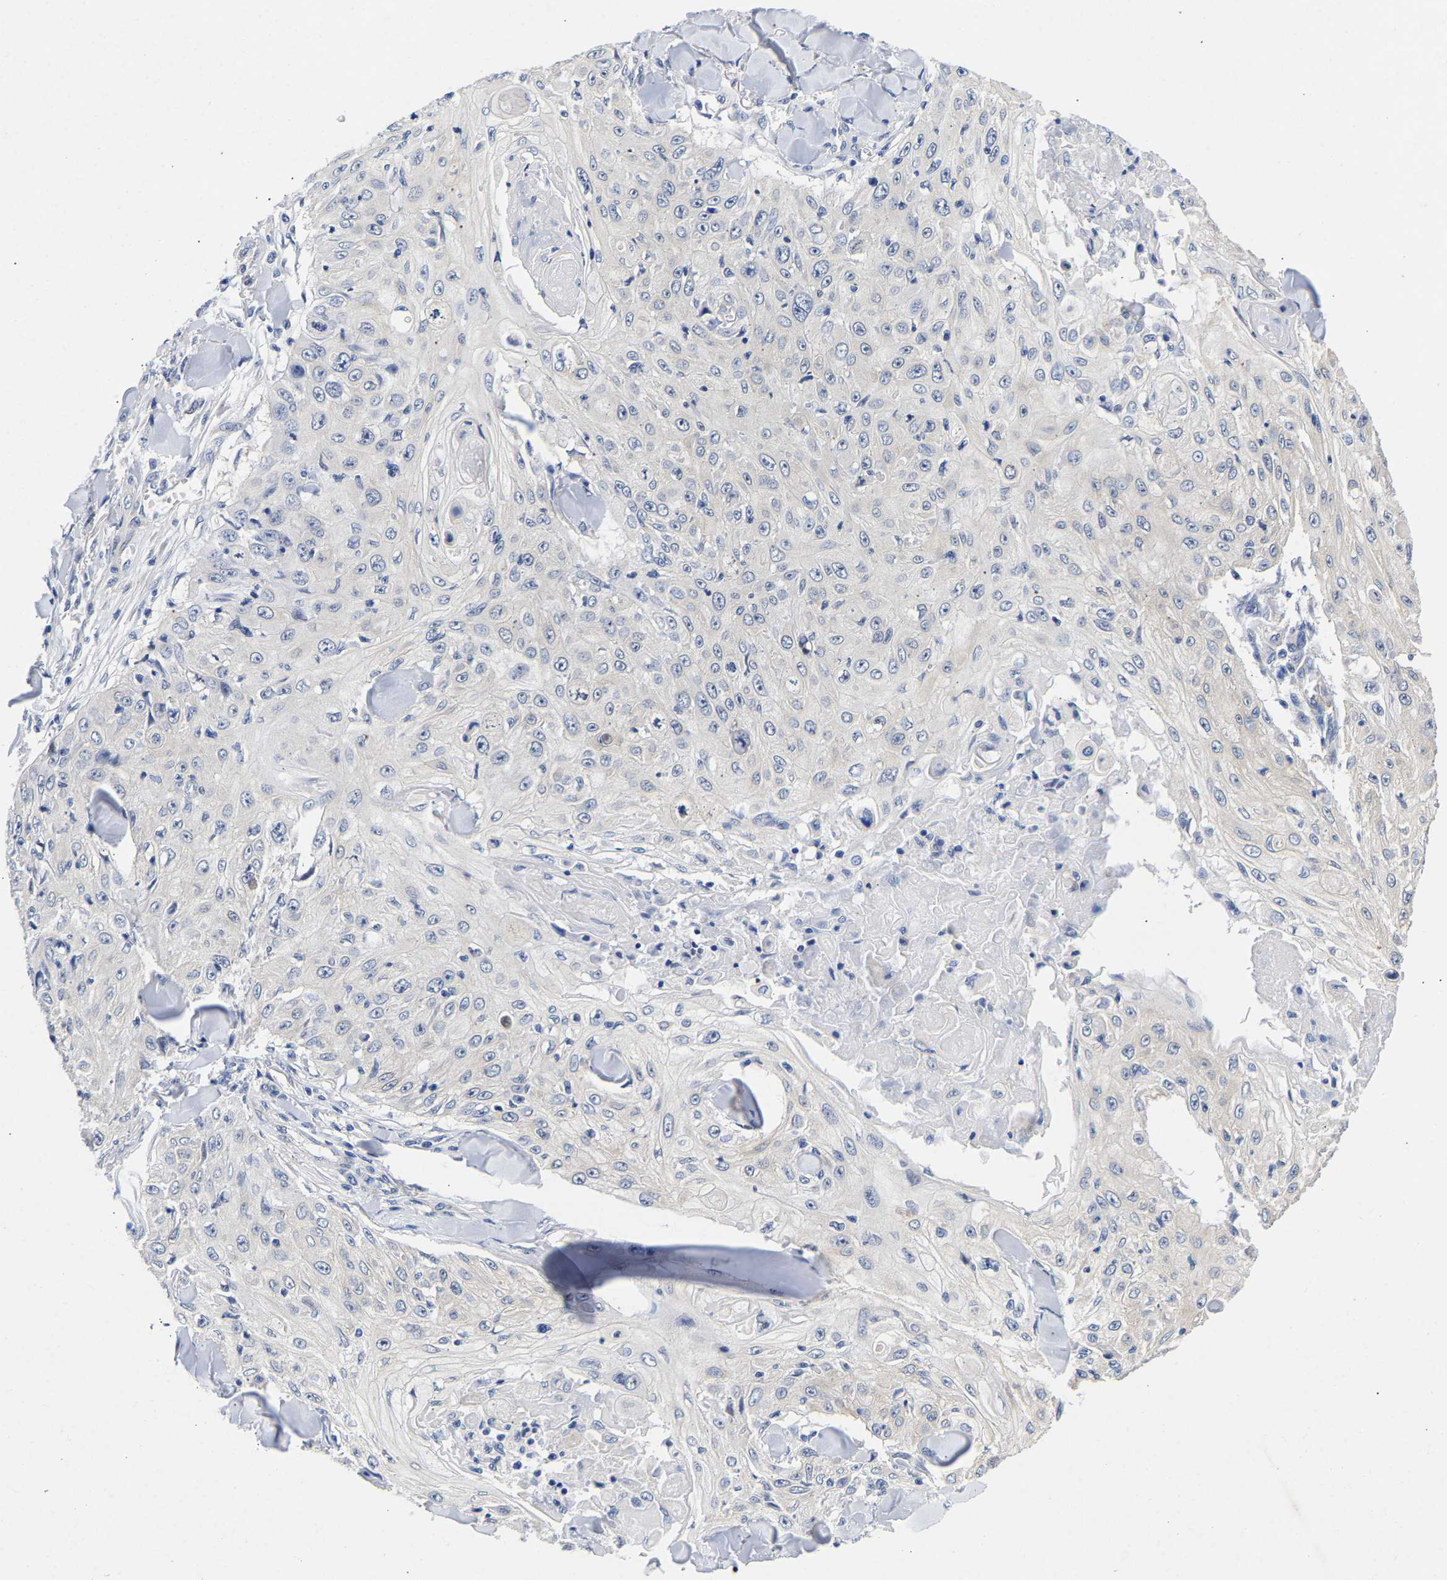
{"staining": {"intensity": "negative", "quantity": "none", "location": "none"}, "tissue": "skin cancer", "cell_type": "Tumor cells", "image_type": "cancer", "snomed": [{"axis": "morphology", "description": "Squamous cell carcinoma, NOS"}, {"axis": "topography", "description": "Skin"}], "caption": "Tumor cells are negative for protein expression in human skin squamous cell carcinoma. The staining is performed using DAB brown chromogen with nuclei counter-stained in using hematoxylin.", "gene": "CCDC6", "patient": {"sex": "male", "age": 86}}